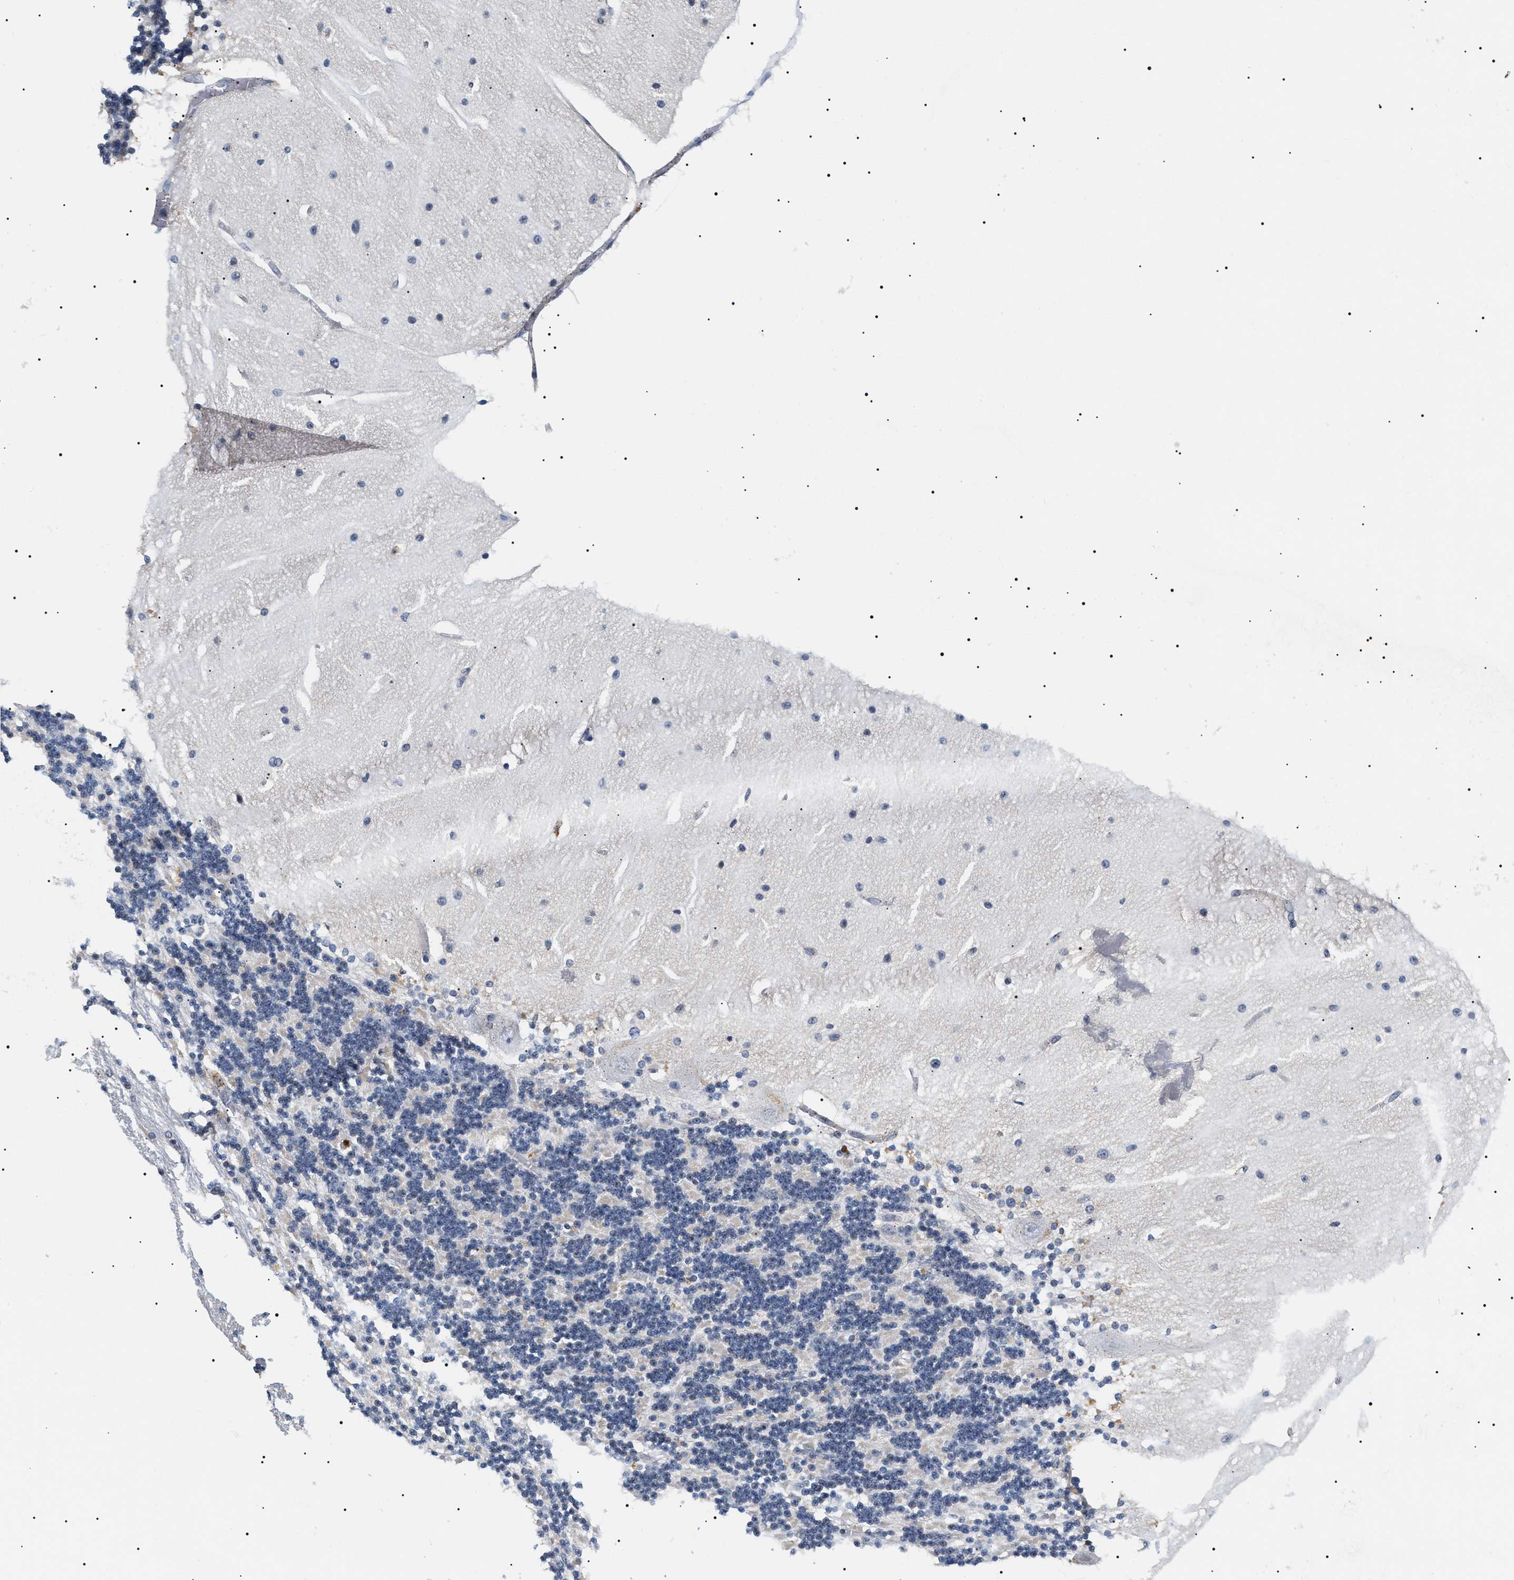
{"staining": {"intensity": "negative", "quantity": "none", "location": "none"}, "tissue": "cerebellum", "cell_type": "Cells in granular layer", "image_type": "normal", "snomed": [{"axis": "morphology", "description": "Normal tissue, NOS"}, {"axis": "topography", "description": "Cerebellum"}], "caption": "DAB (3,3'-diaminobenzidine) immunohistochemical staining of normal human cerebellum exhibits no significant expression in cells in granular layer.", "gene": "HSD17B11", "patient": {"sex": "female", "age": 54}}